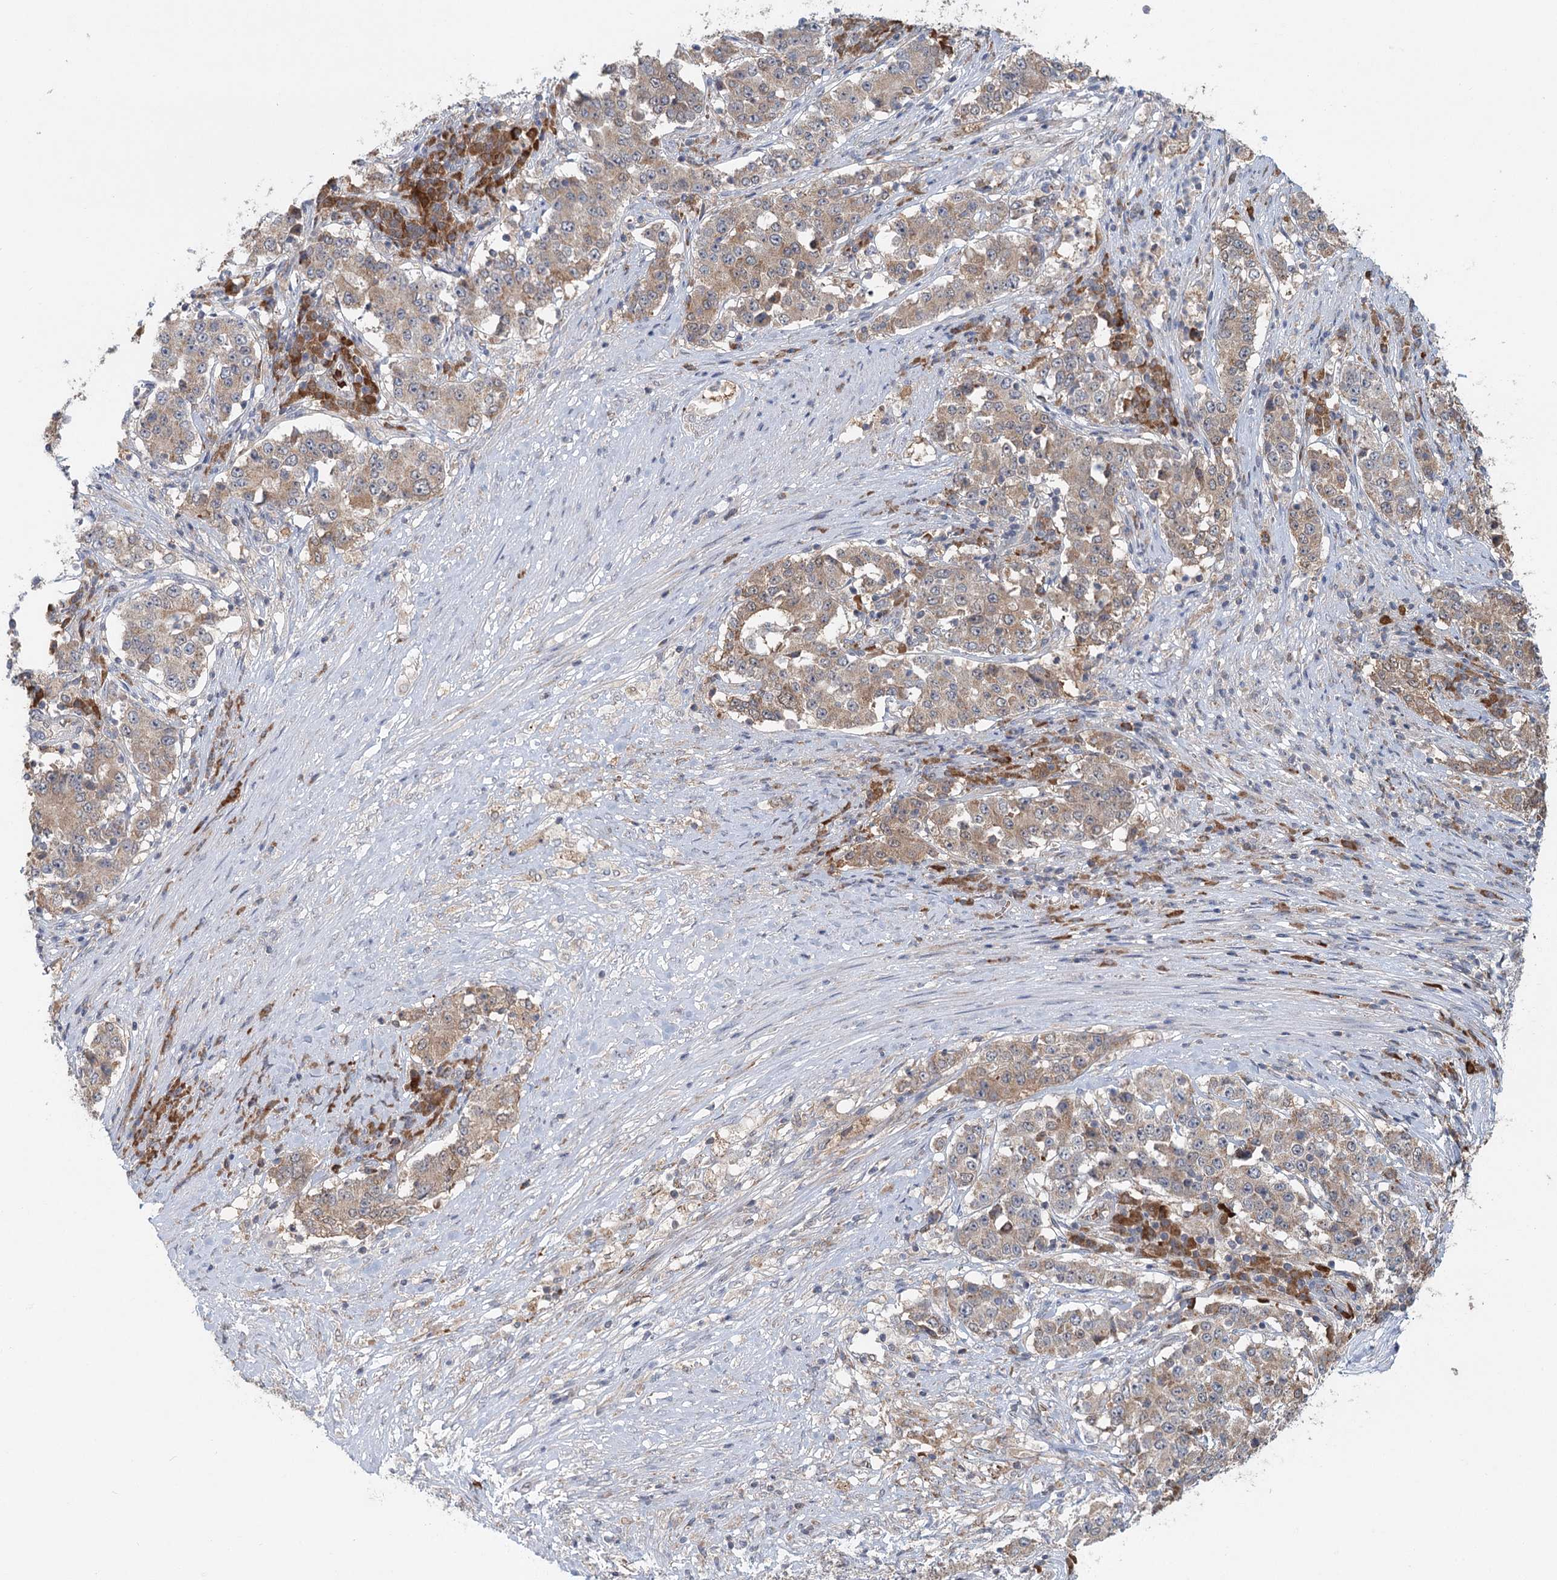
{"staining": {"intensity": "weak", "quantity": ">75%", "location": "cytoplasmic/membranous"}, "tissue": "stomach cancer", "cell_type": "Tumor cells", "image_type": "cancer", "snomed": [{"axis": "morphology", "description": "Adenocarcinoma, NOS"}, {"axis": "topography", "description": "Stomach"}], "caption": "IHC of human stomach cancer reveals low levels of weak cytoplasmic/membranous expression in about >75% of tumor cells.", "gene": "ADK", "patient": {"sex": "male", "age": 59}}